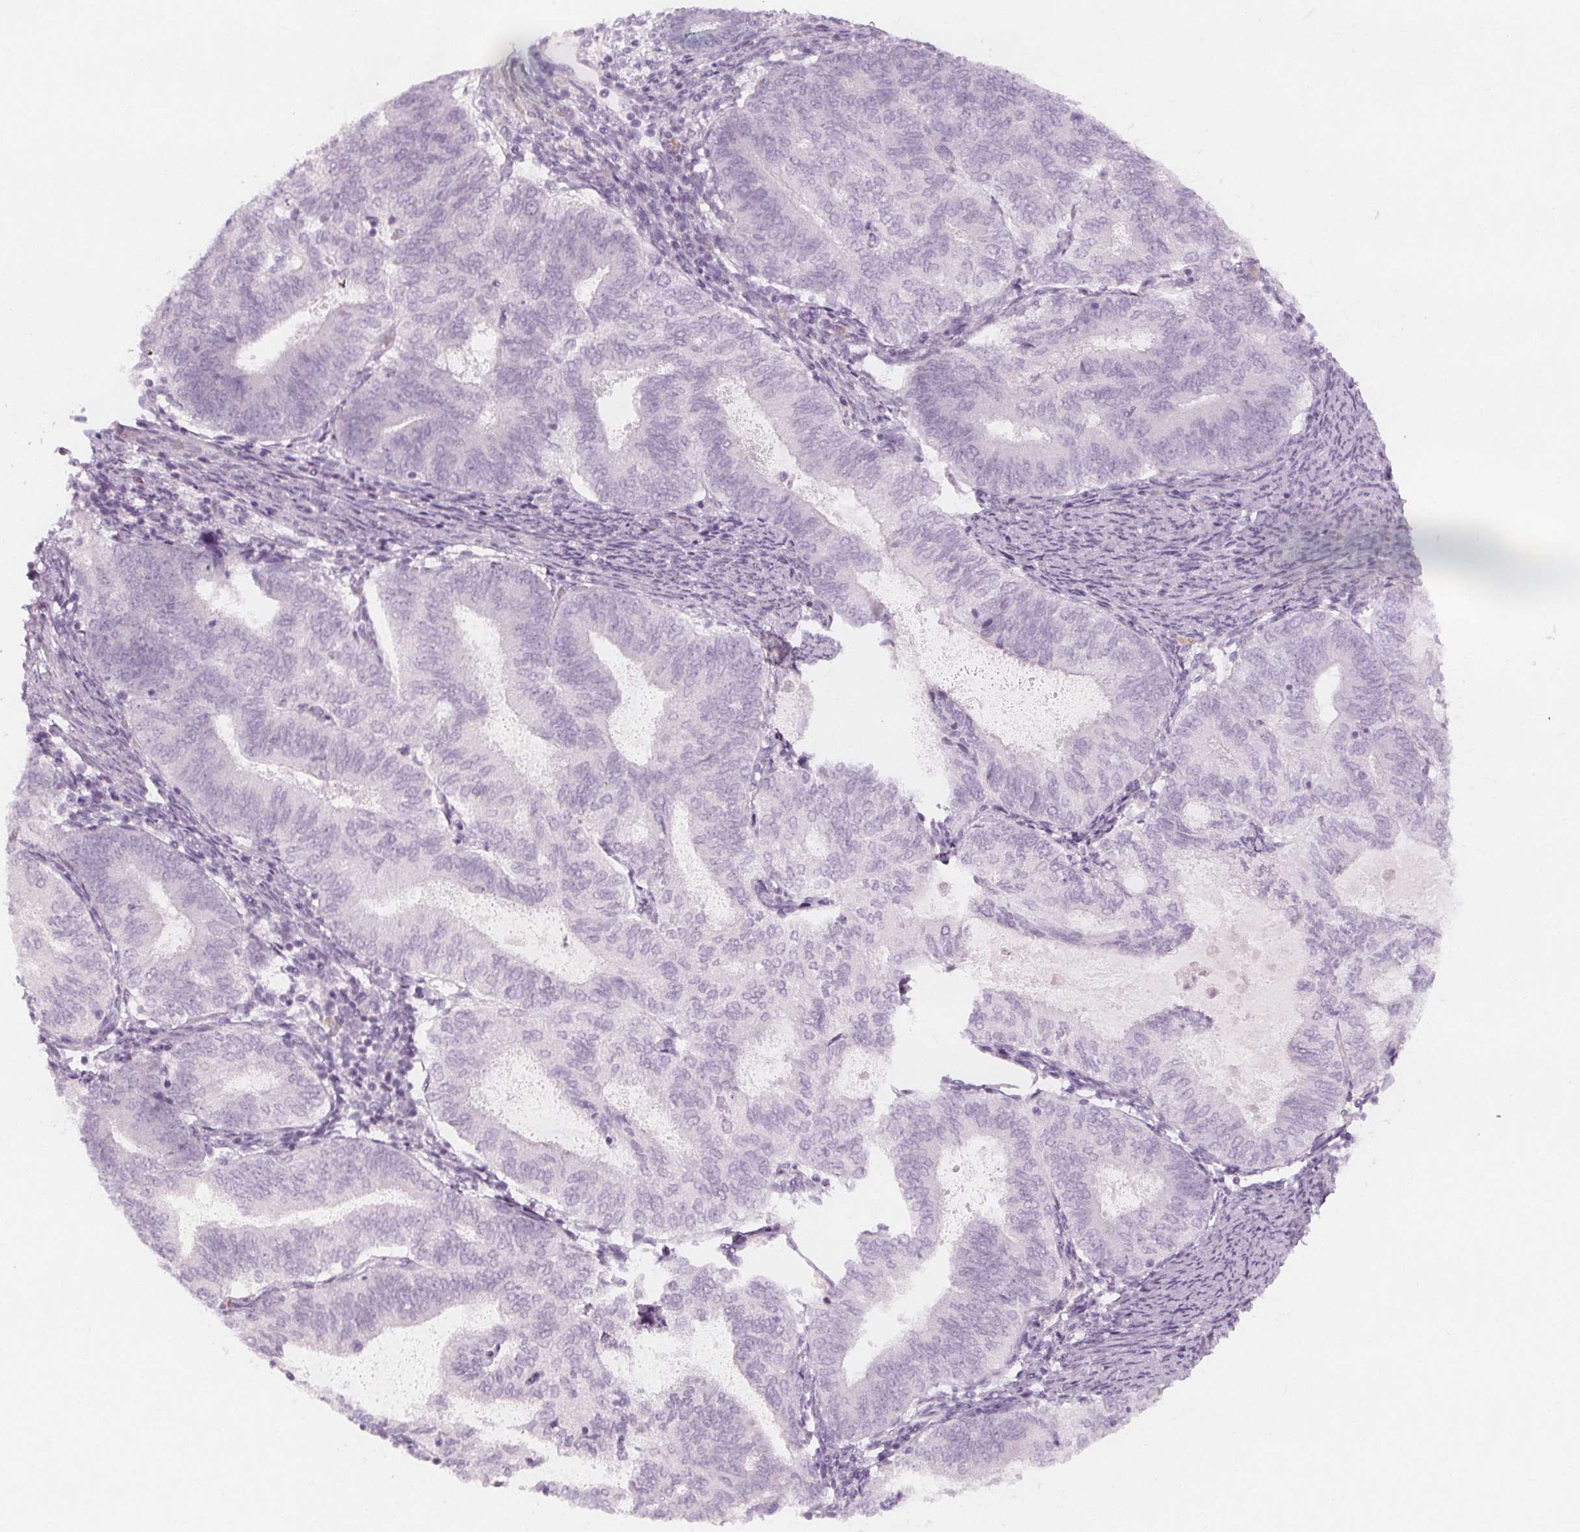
{"staining": {"intensity": "negative", "quantity": "none", "location": "none"}, "tissue": "endometrial cancer", "cell_type": "Tumor cells", "image_type": "cancer", "snomed": [{"axis": "morphology", "description": "Adenocarcinoma, NOS"}, {"axis": "topography", "description": "Endometrium"}], "caption": "Photomicrograph shows no significant protein positivity in tumor cells of adenocarcinoma (endometrial).", "gene": "MAP1A", "patient": {"sex": "female", "age": 65}}